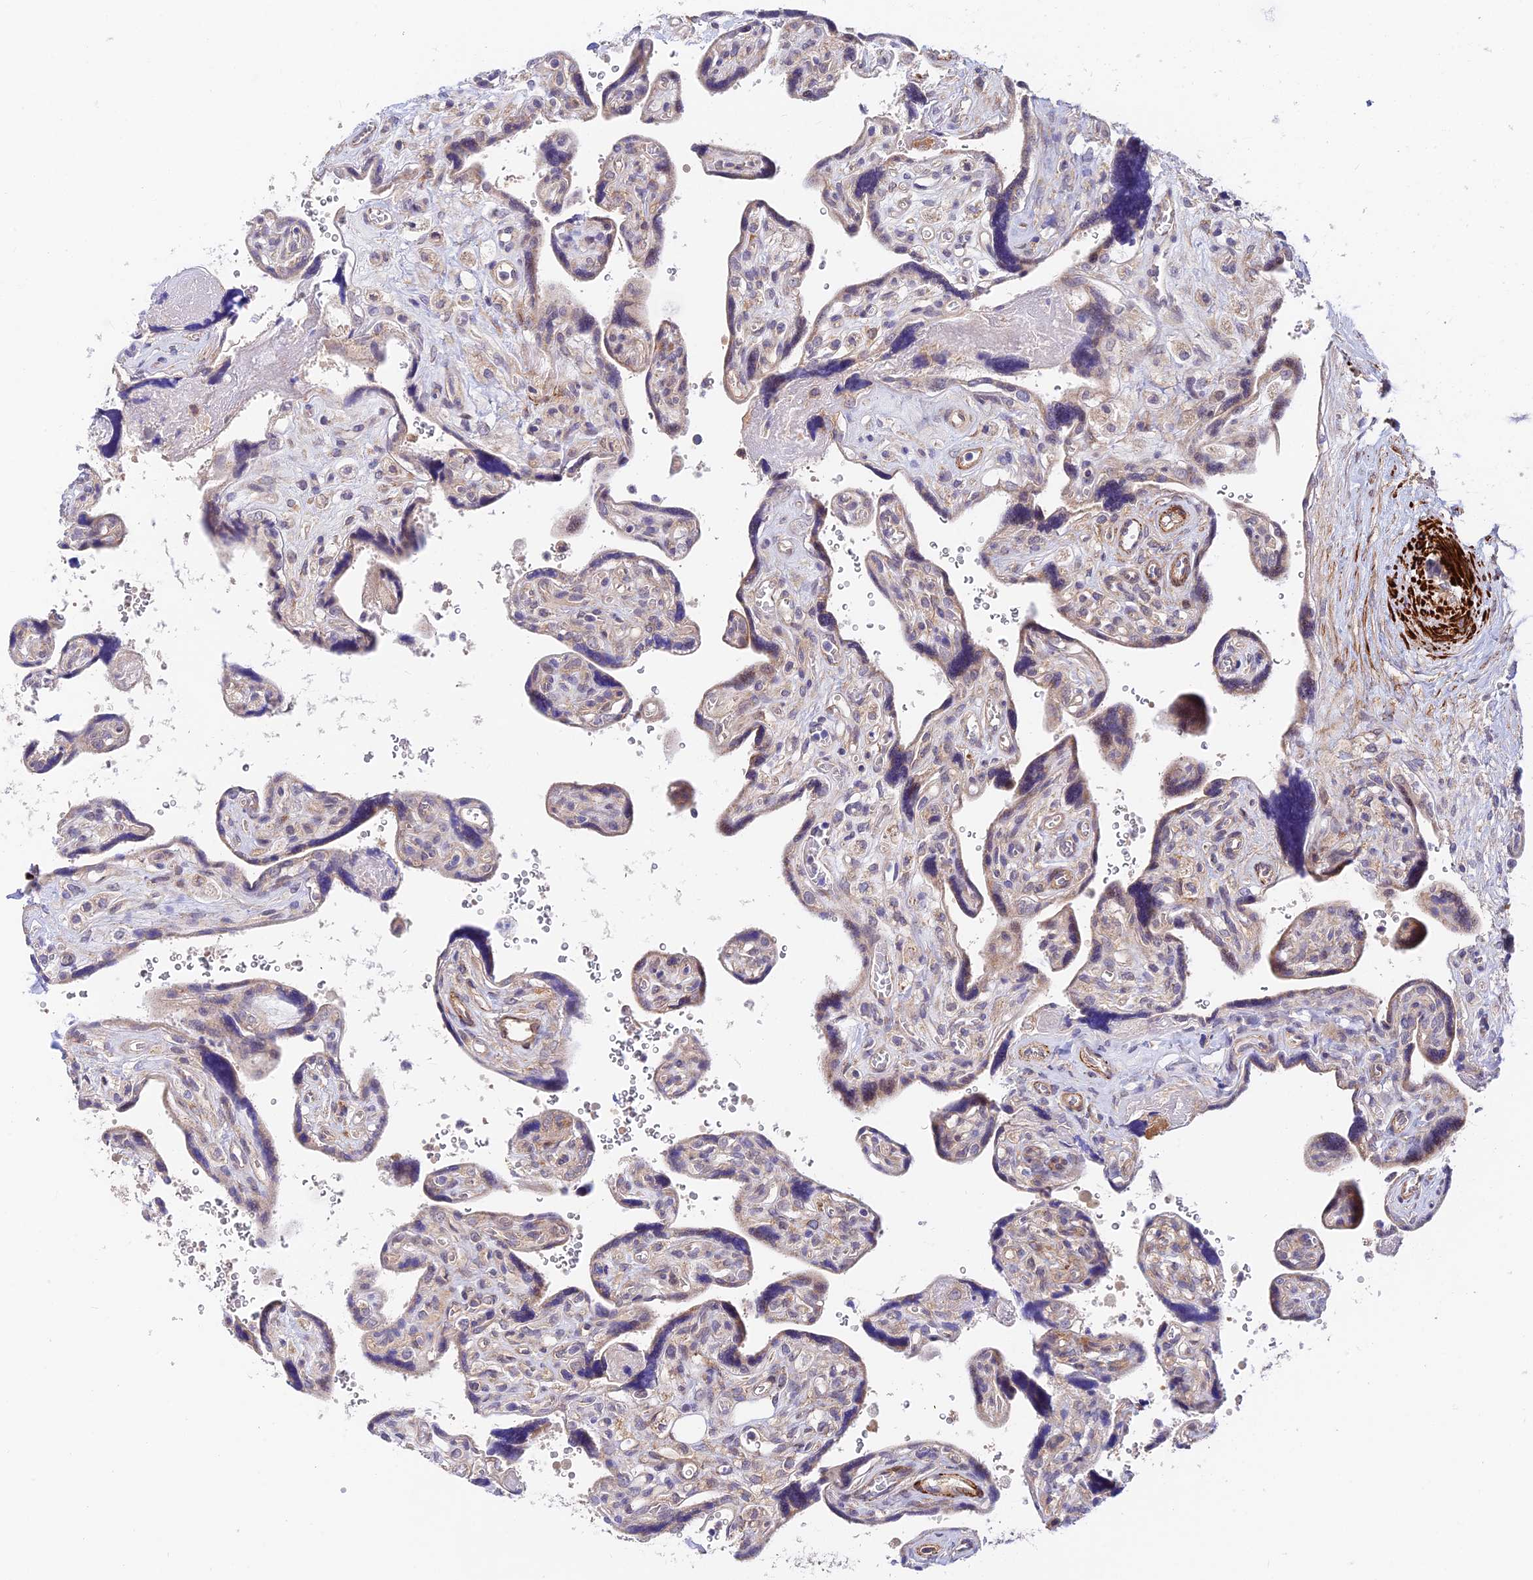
{"staining": {"intensity": "moderate", "quantity": "25%-75%", "location": "cytoplasmic/membranous"}, "tissue": "placenta", "cell_type": "Decidual cells", "image_type": "normal", "snomed": [{"axis": "morphology", "description": "Normal tissue, NOS"}, {"axis": "topography", "description": "Placenta"}], "caption": "Decidual cells display medium levels of moderate cytoplasmic/membranous expression in about 25%-75% of cells in benign human placenta. Using DAB (3,3'-diaminobenzidine) (brown) and hematoxylin (blue) stains, captured at high magnification using brightfield microscopy.", "gene": "ANKRD50", "patient": {"sex": "female", "age": 39}}